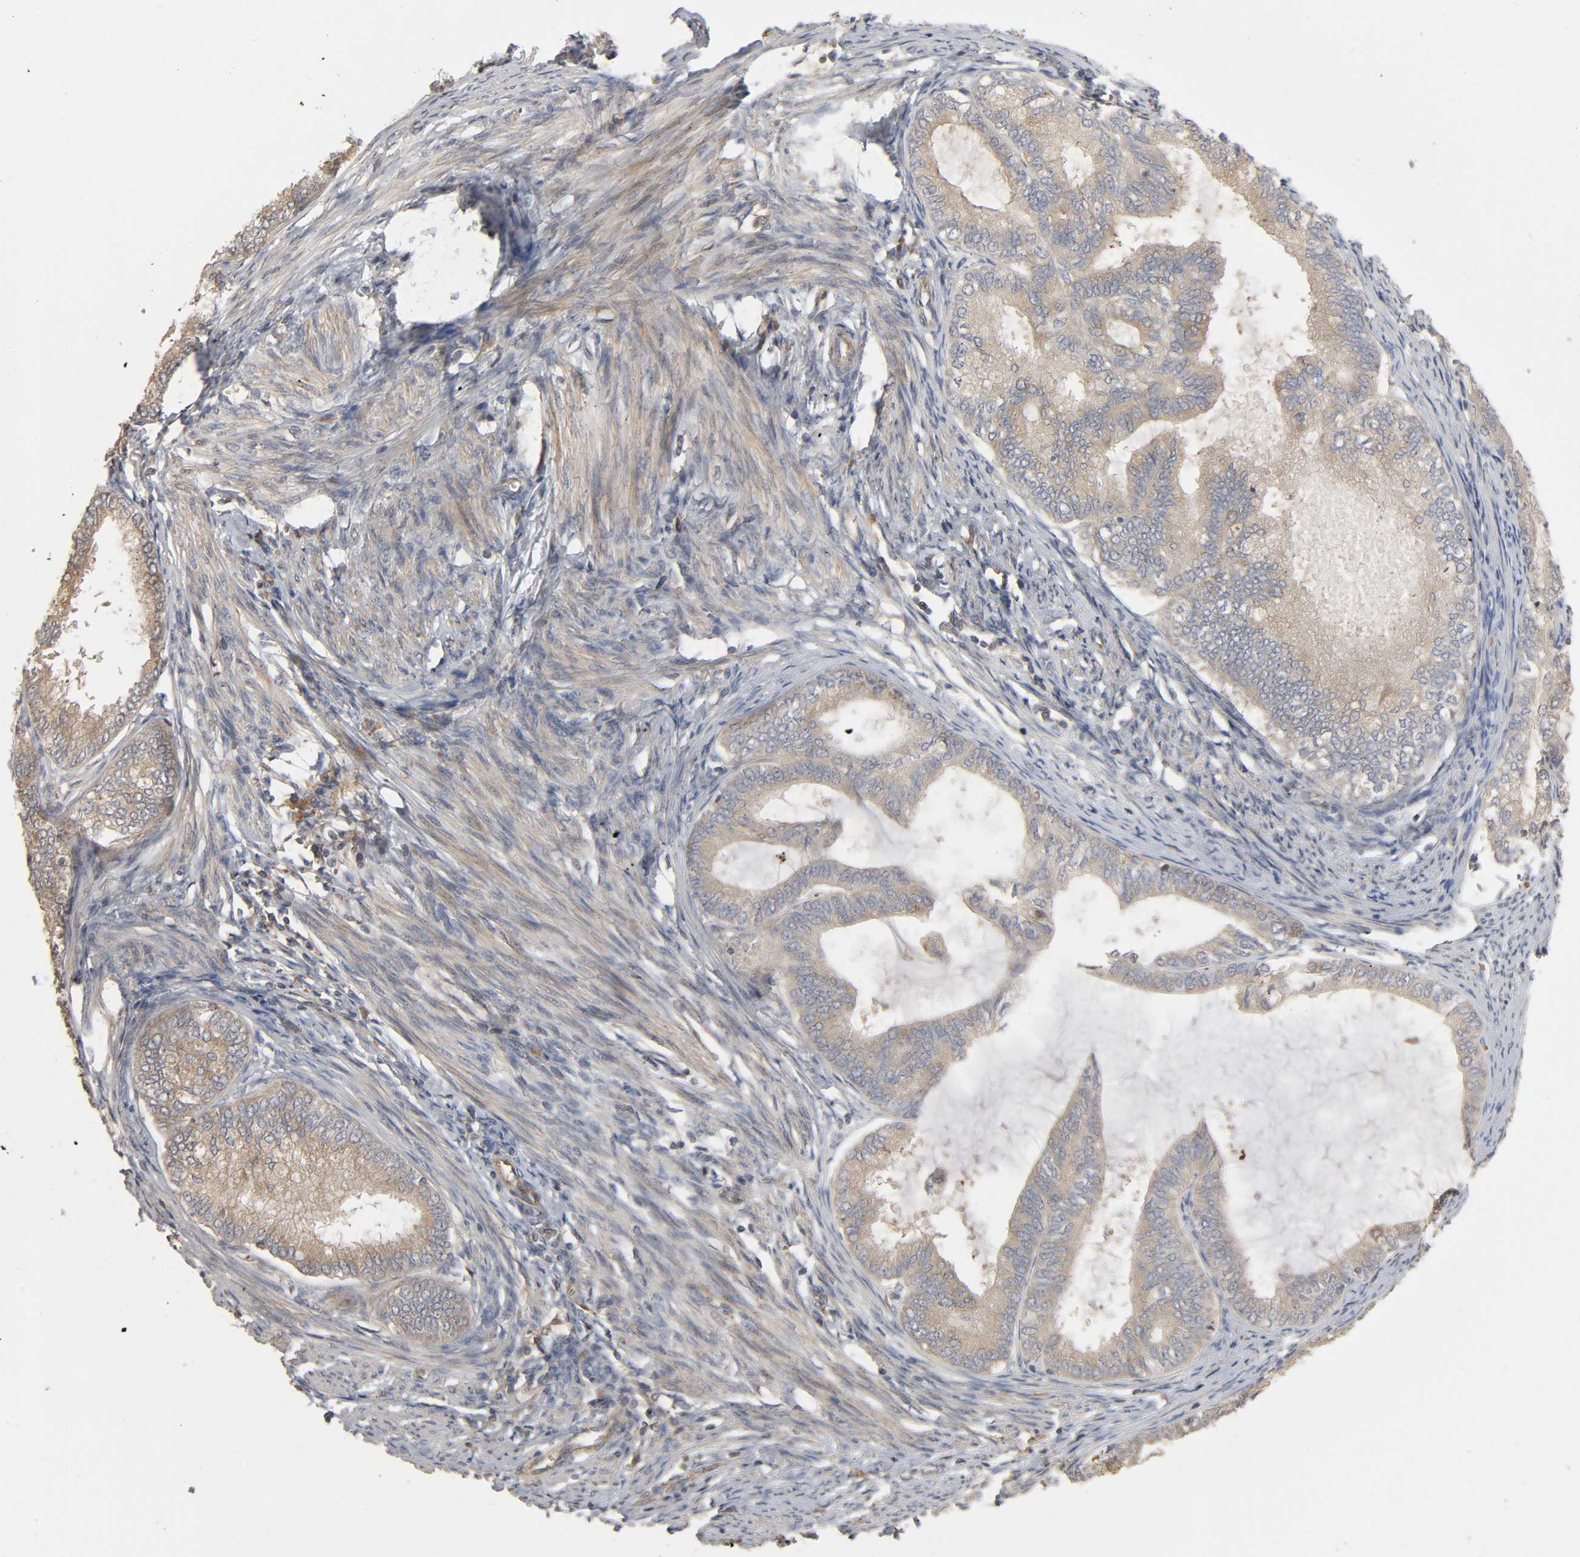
{"staining": {"intensity": "weak", "quantity": ">75%", "location": "cytoplasmic/membranous"}, "tissue": "endometrial cancer", "cell_type": "Tumor cells", "image_type": "cancer", "snomed": [{"axis": "morphology", "description": "Adenocarcinoma, NOS"}, {"axis": "topography", "description": "Endometrium"}], "caption": "Immunohistochemistry (DAB (3,3'-diaminobenzidine)) staining of human adenocarcinoma (endometrial) displays weak cytoplasmic/membranous protein staining in approximately >75% of tumor cells. (Brightfield microscopy of DAB IHC at high magnification).", "gene": "SGSM1", "patient": {"sex": "female", "age": 86}}